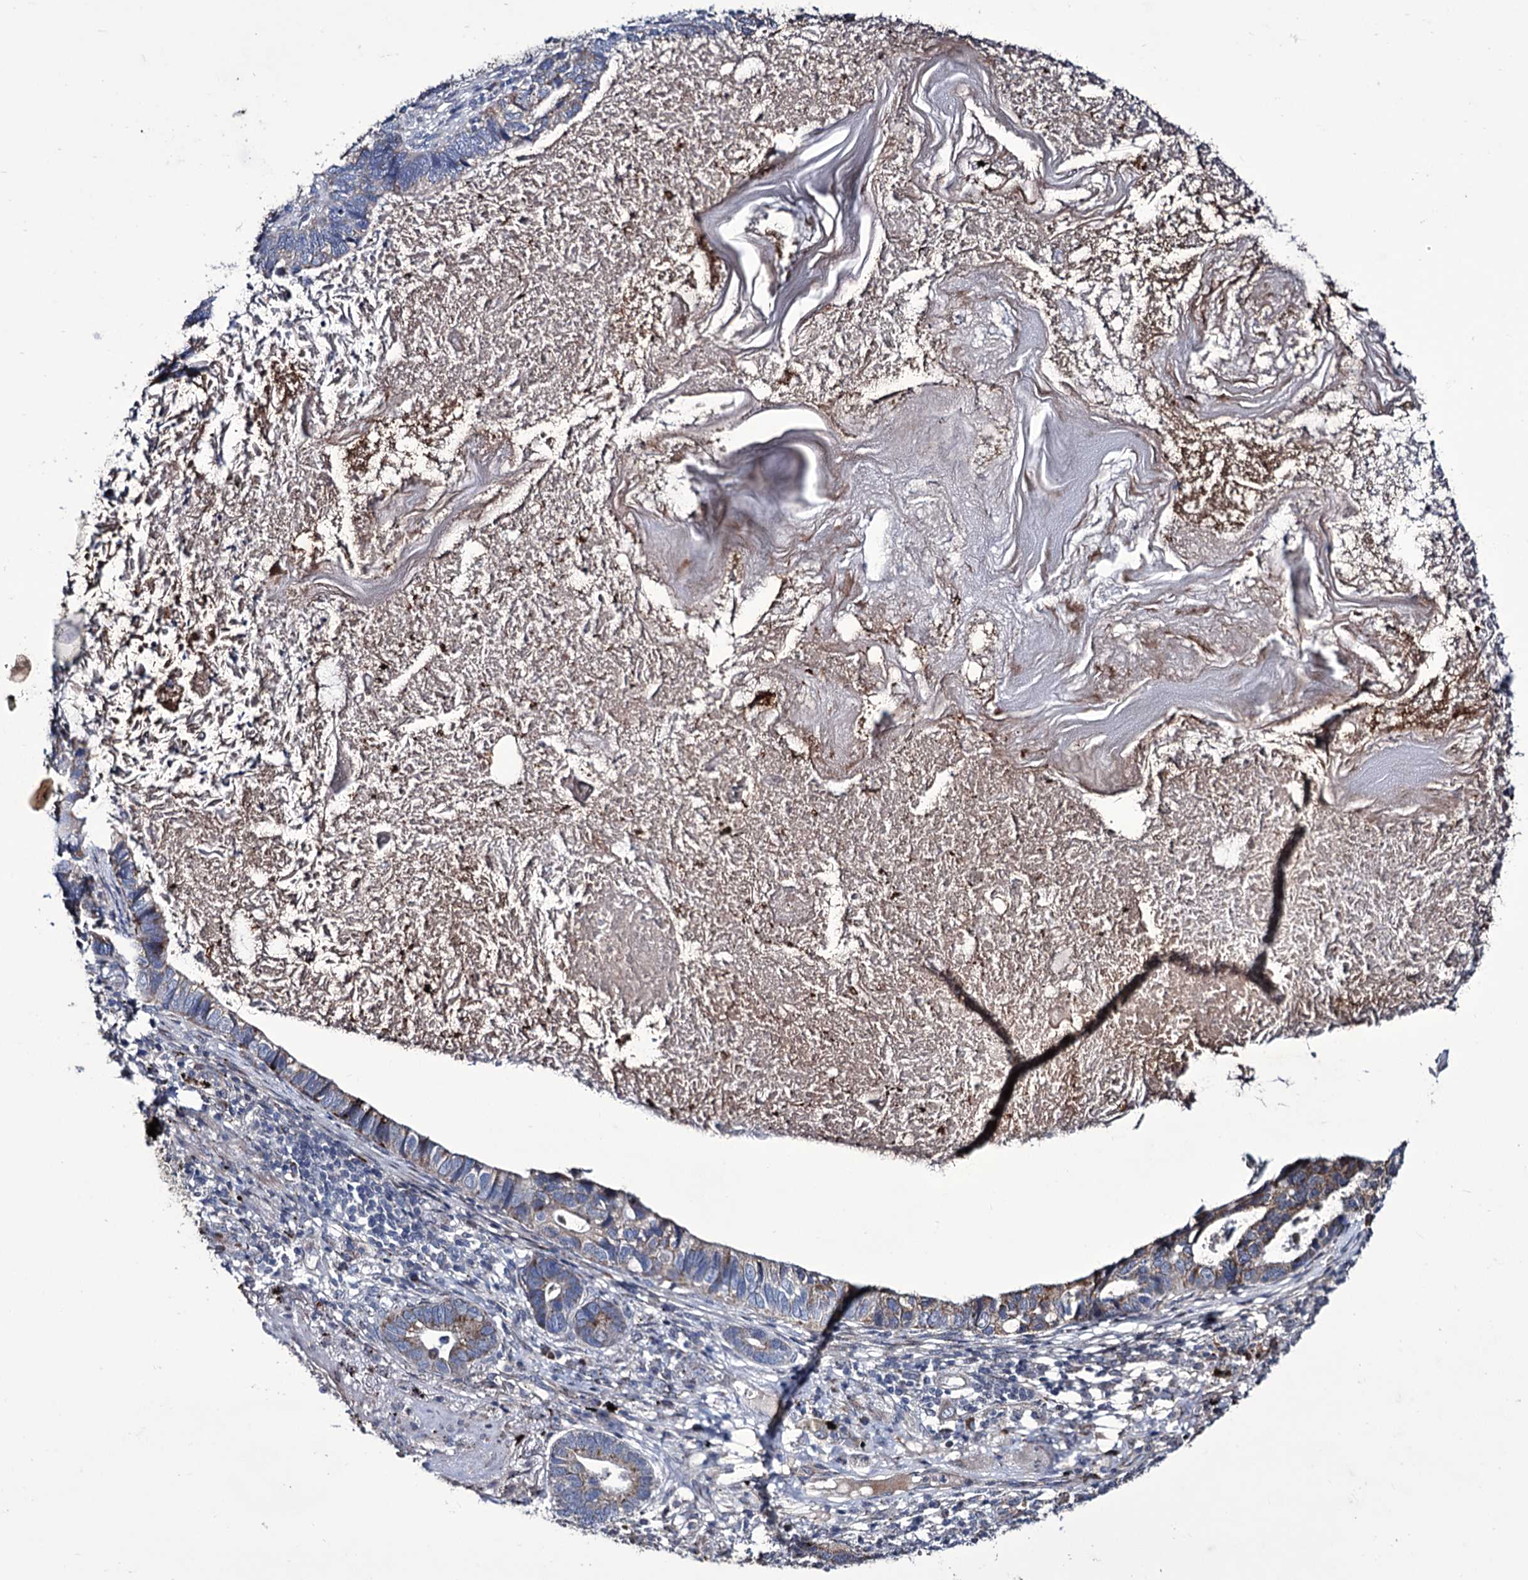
{"staining": {"intensity": "weak", "quantity": "<25%", "location": "cytoplasmic/membranous"}, "tissue": "lung cancer", "cell_type": "Tumor cells", "image_type": "cancer", "snomed": [{"axis": "morphology", "description": "Adenocarcinoma, NOS"}, {"axis": "topography", "description": "Lung"}], "caption": "IHC image of human lung adenocarcinoma stained for a protein (brown), which displays no positivity in tumor cells.", "gene": "TUBGCP5", "patient": {"sex": "male", "age": 67}}